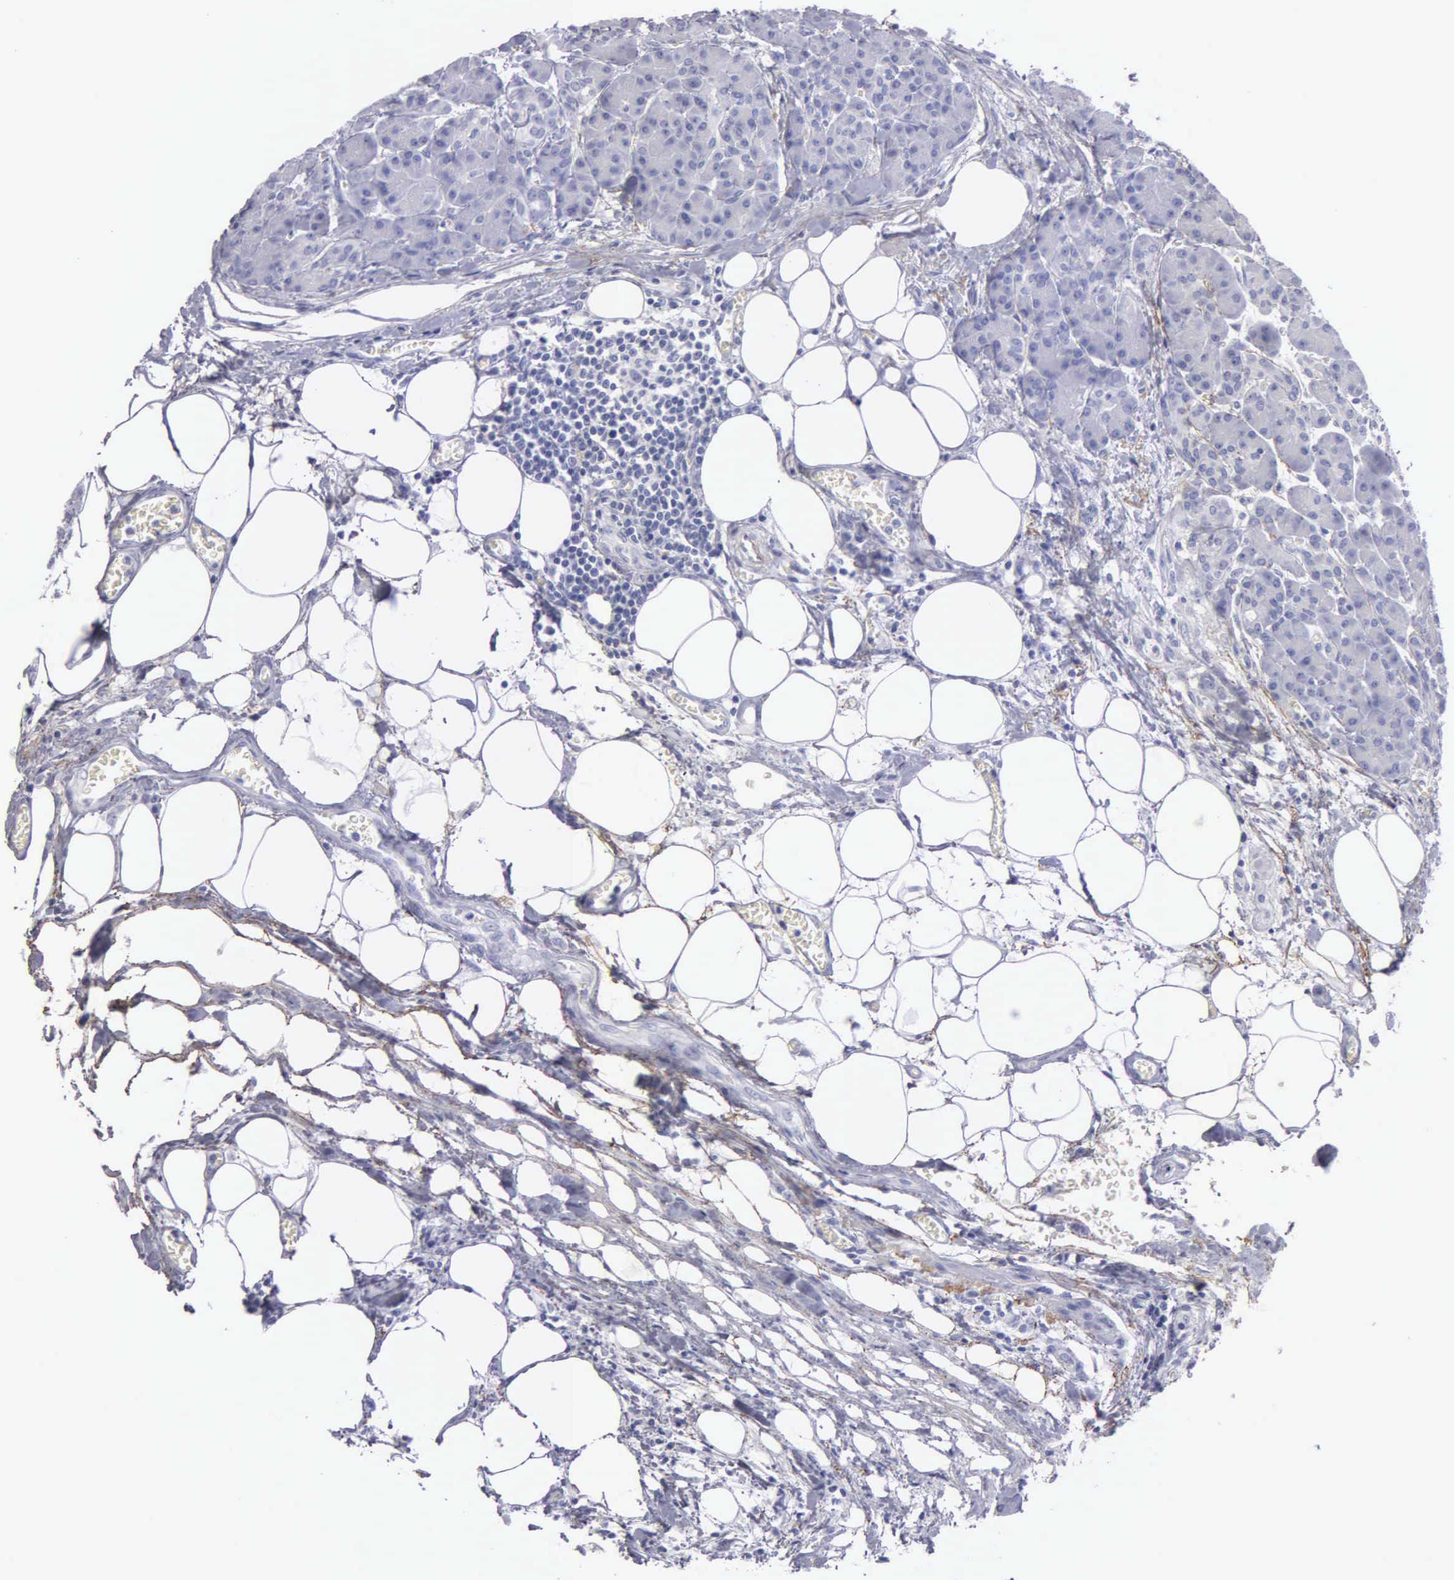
{"staining": {"intensity": "negative", "quantity": "none", "location": "none"}, "tissue": "pancreas", "cell_type": "Exocrine glandular cells", "image_type": "normal", "snomed": [{"axis": "morphology", "description": "Normal tissue, NOS"}, {"axis": "topography", "description": "Pancreas"}], "caption": "DAB immunohistochemical staining of benign pancreas displays no significant positivity in exocrine glandular cells. Brightfield microscopy of immunohistochemistry stained with DAB (3,3'-diaminobenzidine) (brown) and hematoxylin (blue), captured at high magnification.", "gene": "FBLN5", "patient": {"sex": "male", "age": 73}}